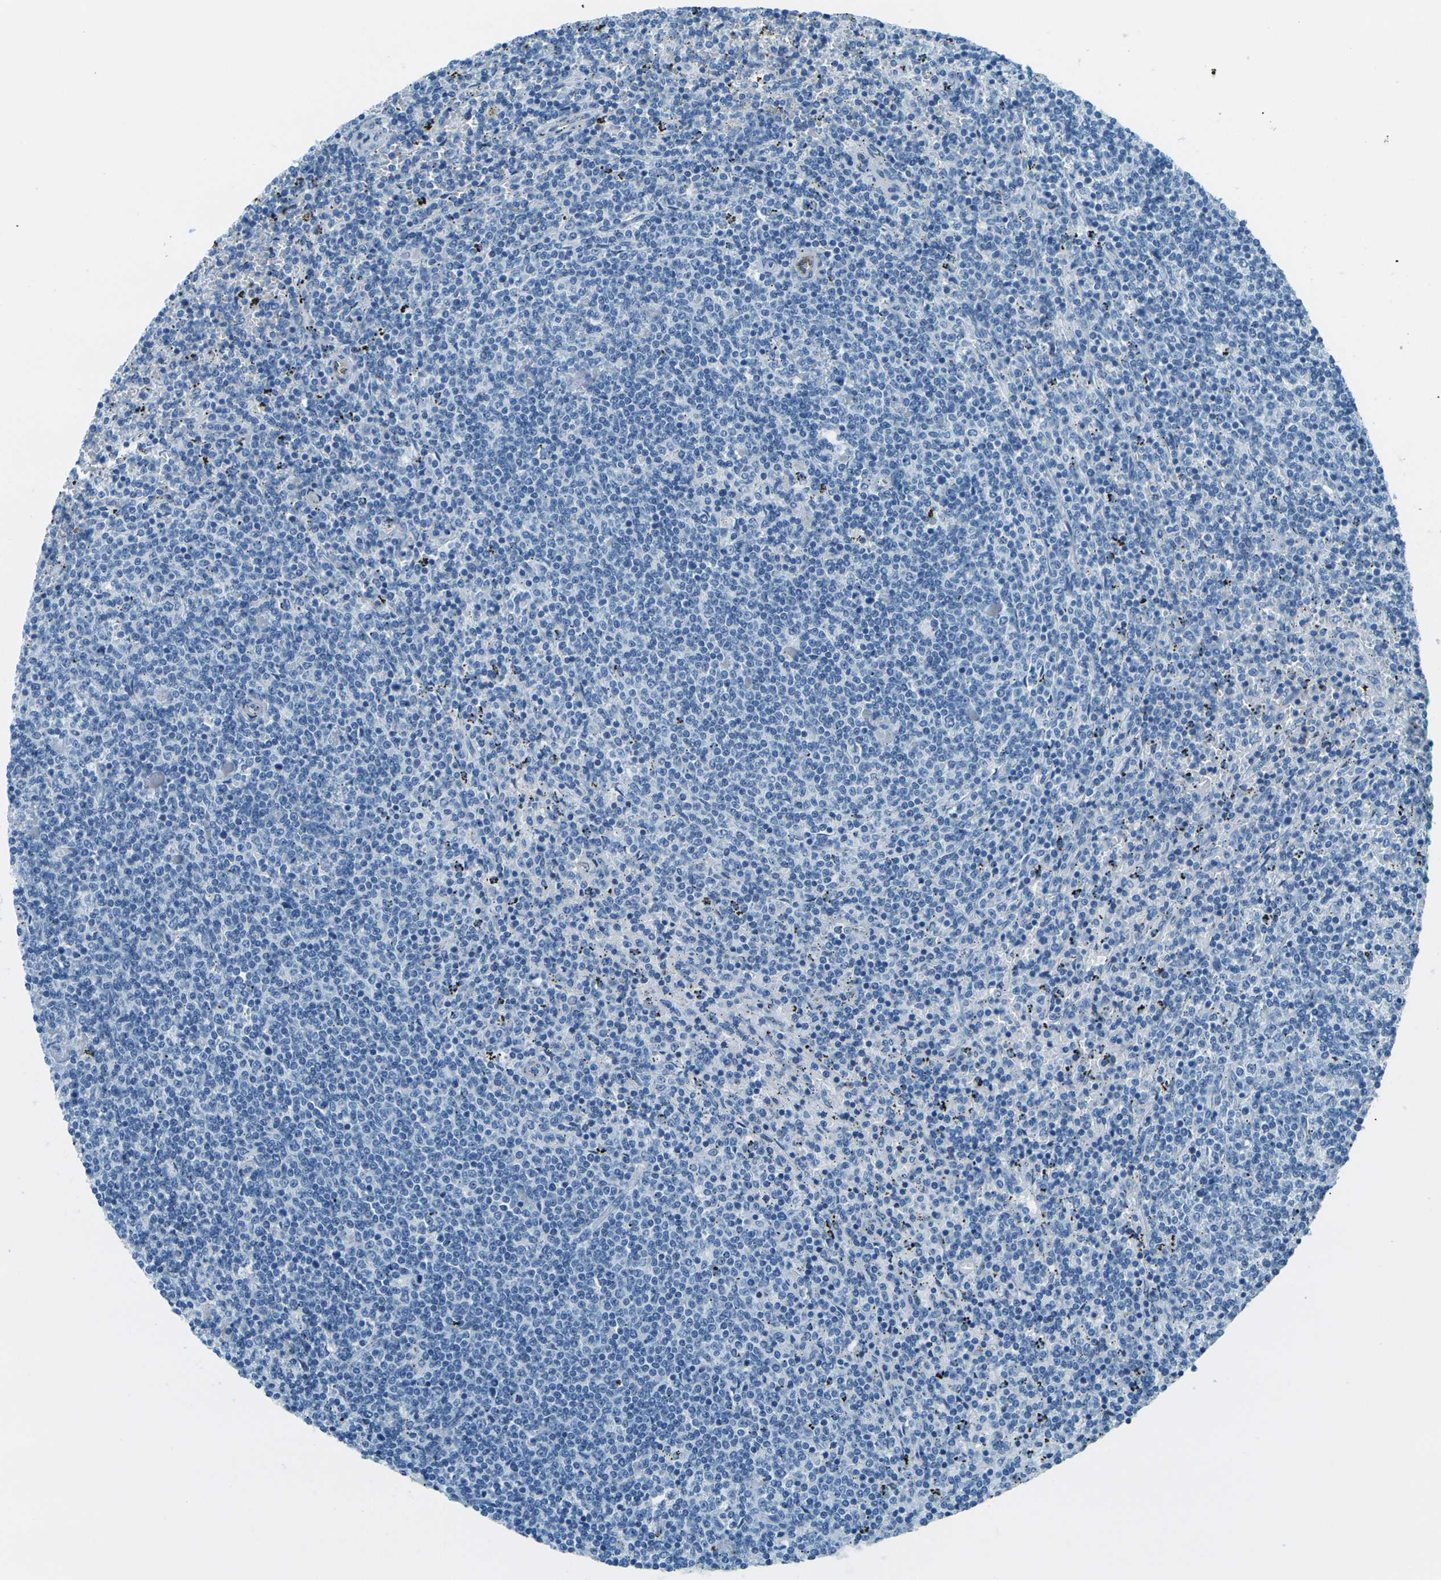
{"staining": {"intensity": "negative", "quantity": "none", "location": "none"}, "tissue": "lymphoma", "cell_type": "Tumor cells", "image_type": "cancer", "snomed": [{"axis": "morphology", "description": "Malignant lymphoma, non-Hodgkin's type, Low grade"}, {"axis": "topography", "description": "Spleen"}], "caption": "Immunohistochemistry of human lymphoma exhibits no positivity in tumor cells.", "gene": "OCLN", "patient": {"sex": "female", "age": 50}}